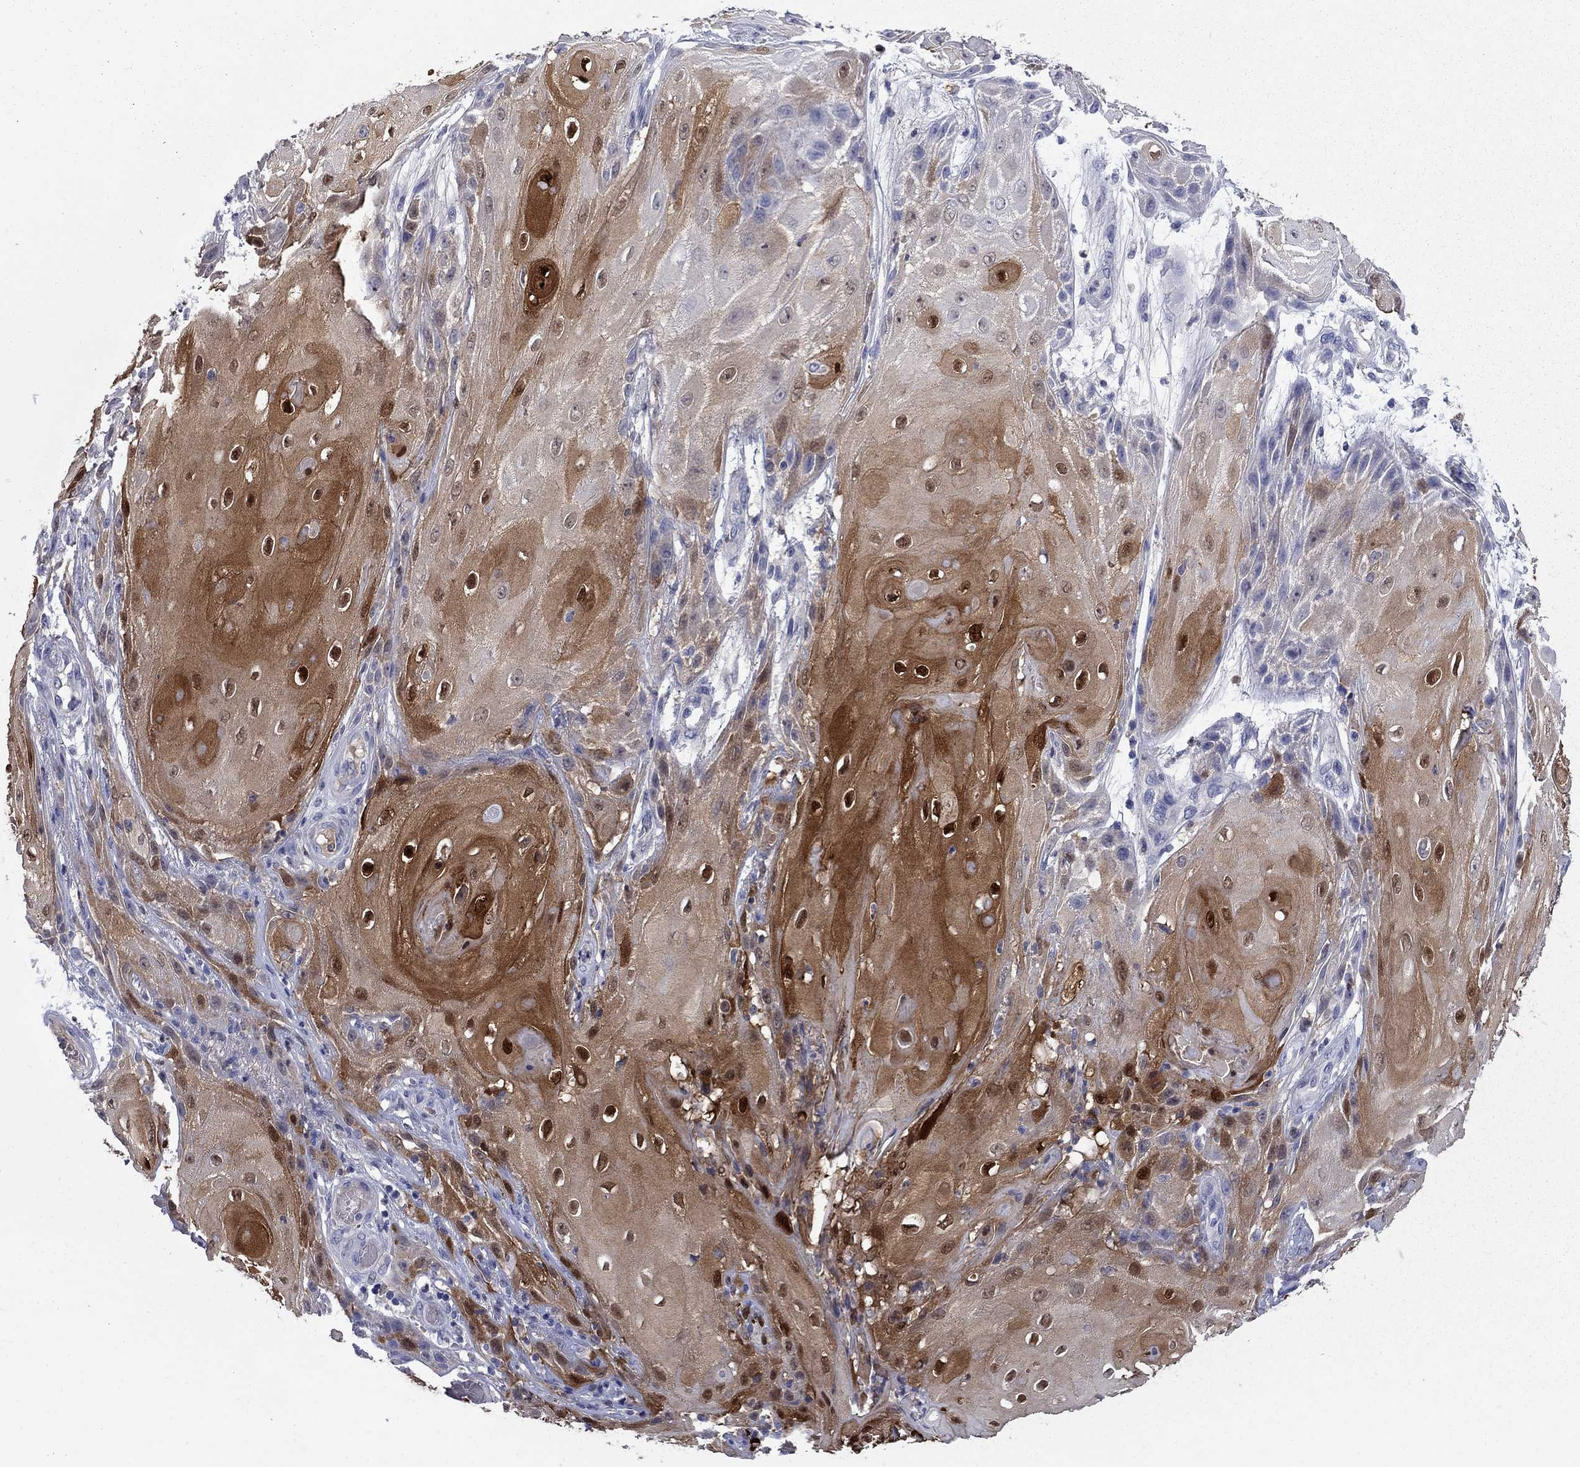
{"staining": {"intensity": "strong", "quantity": "25%-75%", "location": "cytoplasmic/membranous,nuclear"}, "tissue": "skin cancer", "cell_type": "Tumor cells", "image_type": "cancer", "snomed": [{"axis": "morphology", "description": "Squamous cell carcinoma, NOS"}, {"axis": "topography", "description": "Skin"}], "caption": "A histopathology image showing strong cytoplasmic/membranous and nuclear positivity in approximately 25%-75% of tumor cells in squamous cell carcinoma (skin), as visualized by brown immunohistochemical staining.", "gene": "SERPINB2", "patient": {"sex": "male", "age": 62}}